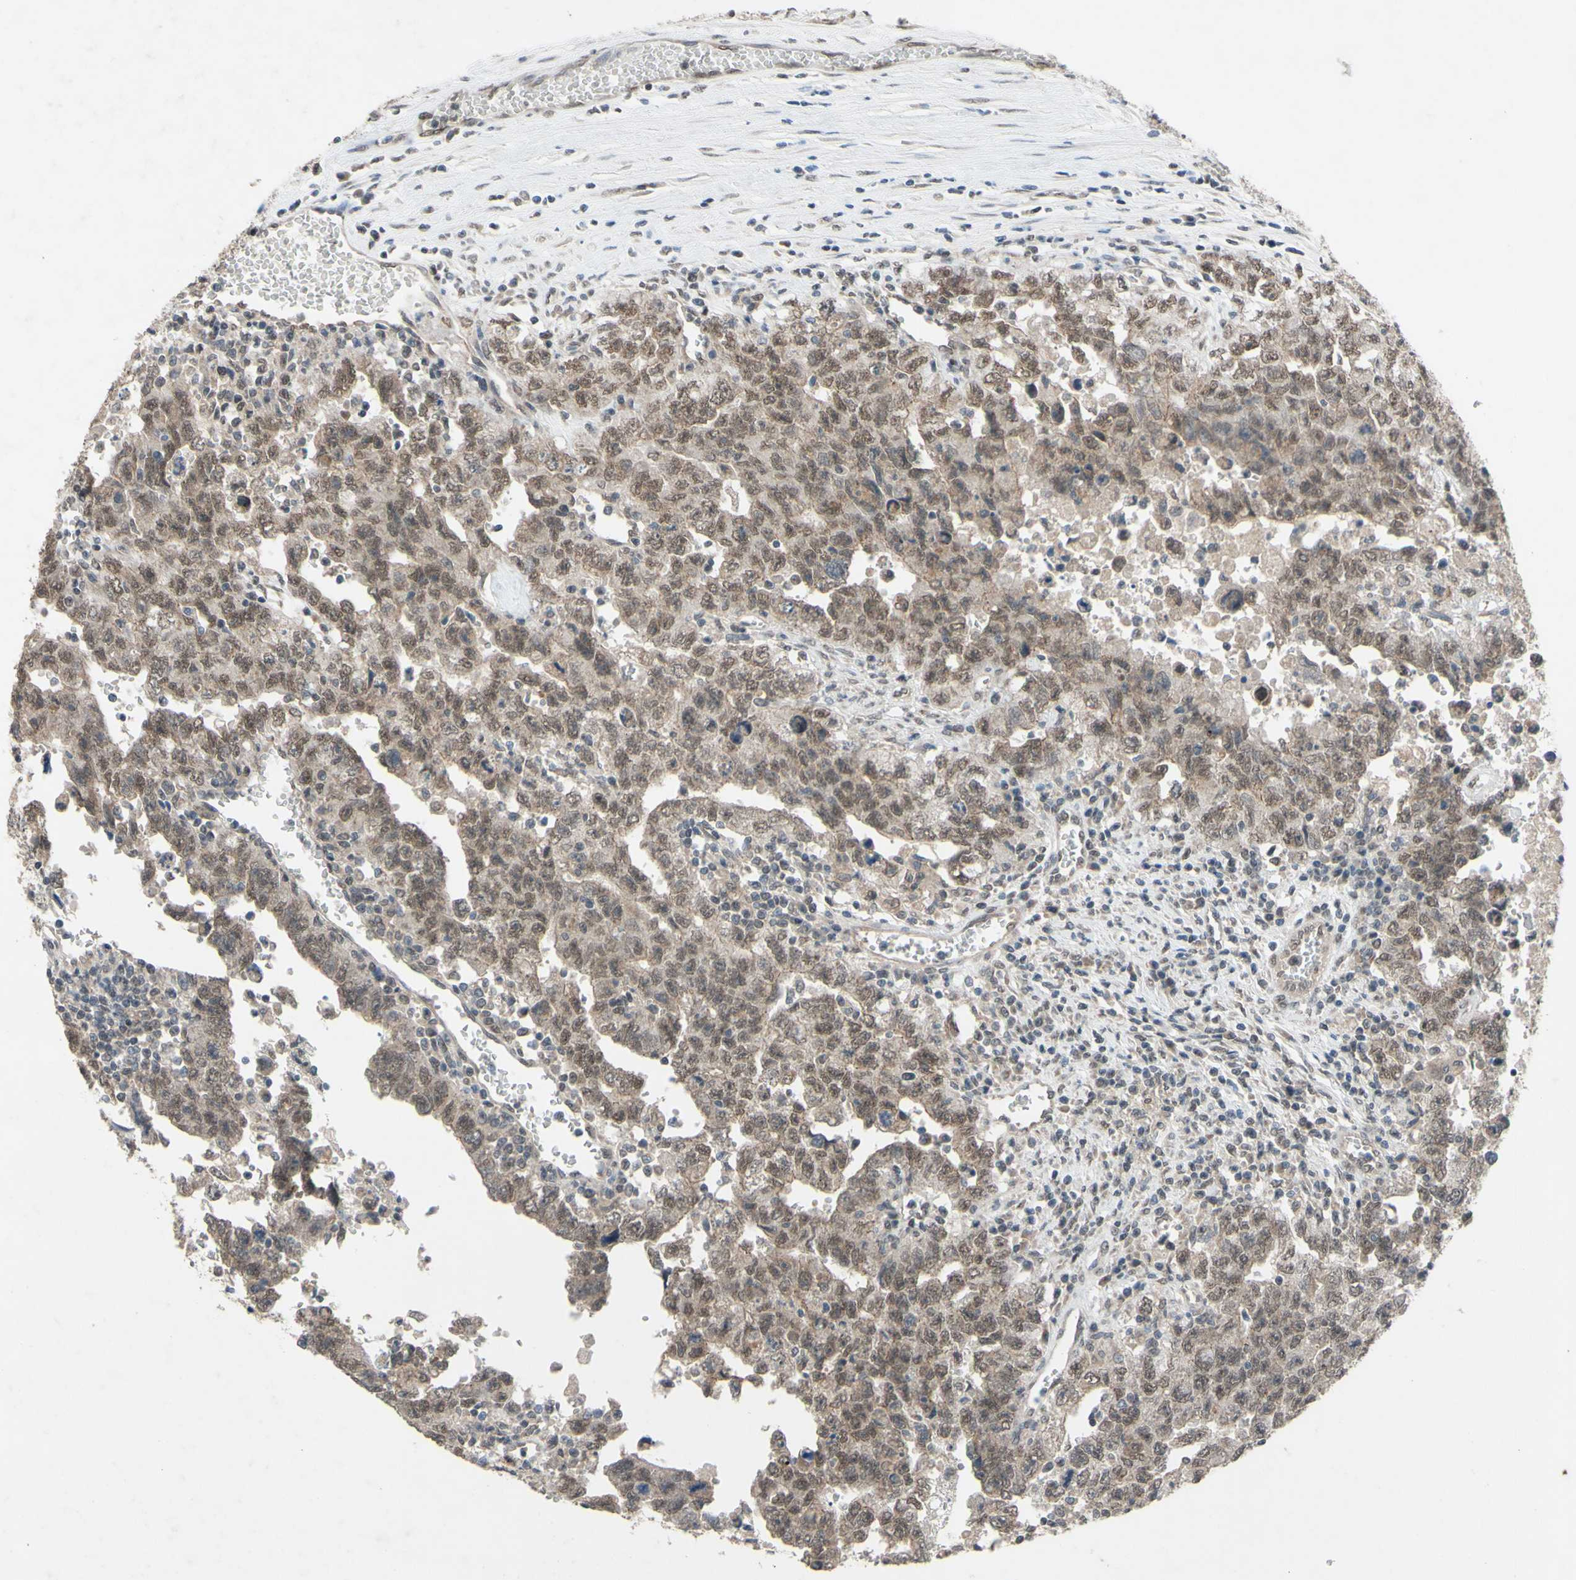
{"staining": {"intensity": "moderate", "quantity": ">75%", "location": "cytoplasmic/membranous"}, "tissue": "testis cancer", "cell_type": "Tumor cells", "image_type": "cancer", "snomed": [{"axis": "morphology", "description": "Carcinoma, Embryonal, NOS"}, {"axis": "topography", "description": "Testis"}], "caption": "Human testis cancer stained for a protein (brown) exhibits moderate cytoplasmic/membranous positive positivity in approximately >75% of tumor cells.", "gene": "CDCP1", "patient": {"sex": "male", "age": 28}}